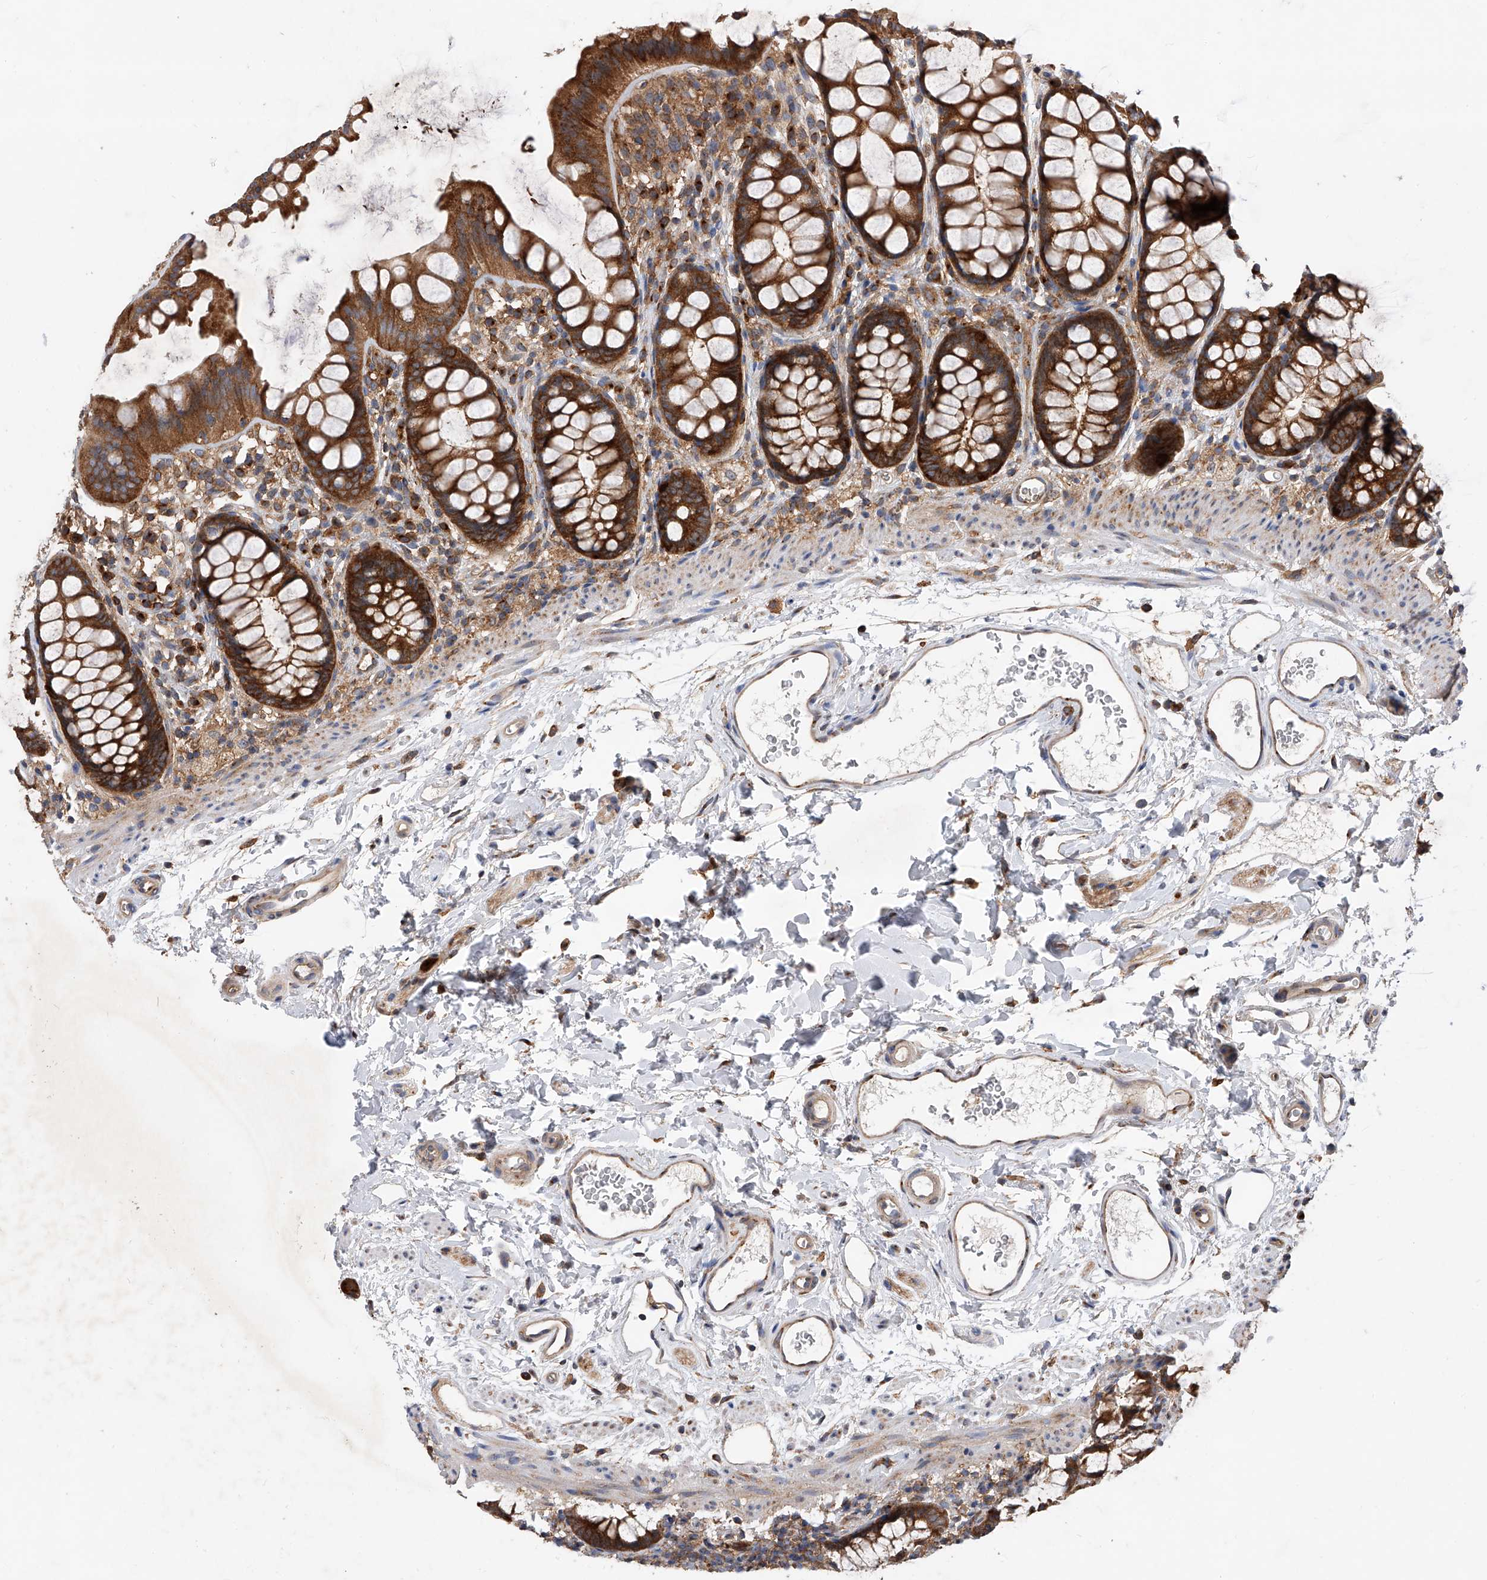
{"staining": {"intensity": "strong", "quantity": ">75%", "location": "cytoplasmic/membranous"}, "tissue": "rectum", "cell_type": "Glandular cells", "image_type": "normal", "snomed": [{"axis": "morphology", "description": "Normal tissue, NOS"}, {"axis": "topography", "description": "Rectum"}], "caption": "Glandular cells show strong cytoplasmic/membranous staining in approximately >75% of cells in normal rectum. (brown staining indicates protein expression, while blue staining denotes nuclei).", "gene": "CFAP410", "patient": {"sex": "female", "age": 65}}